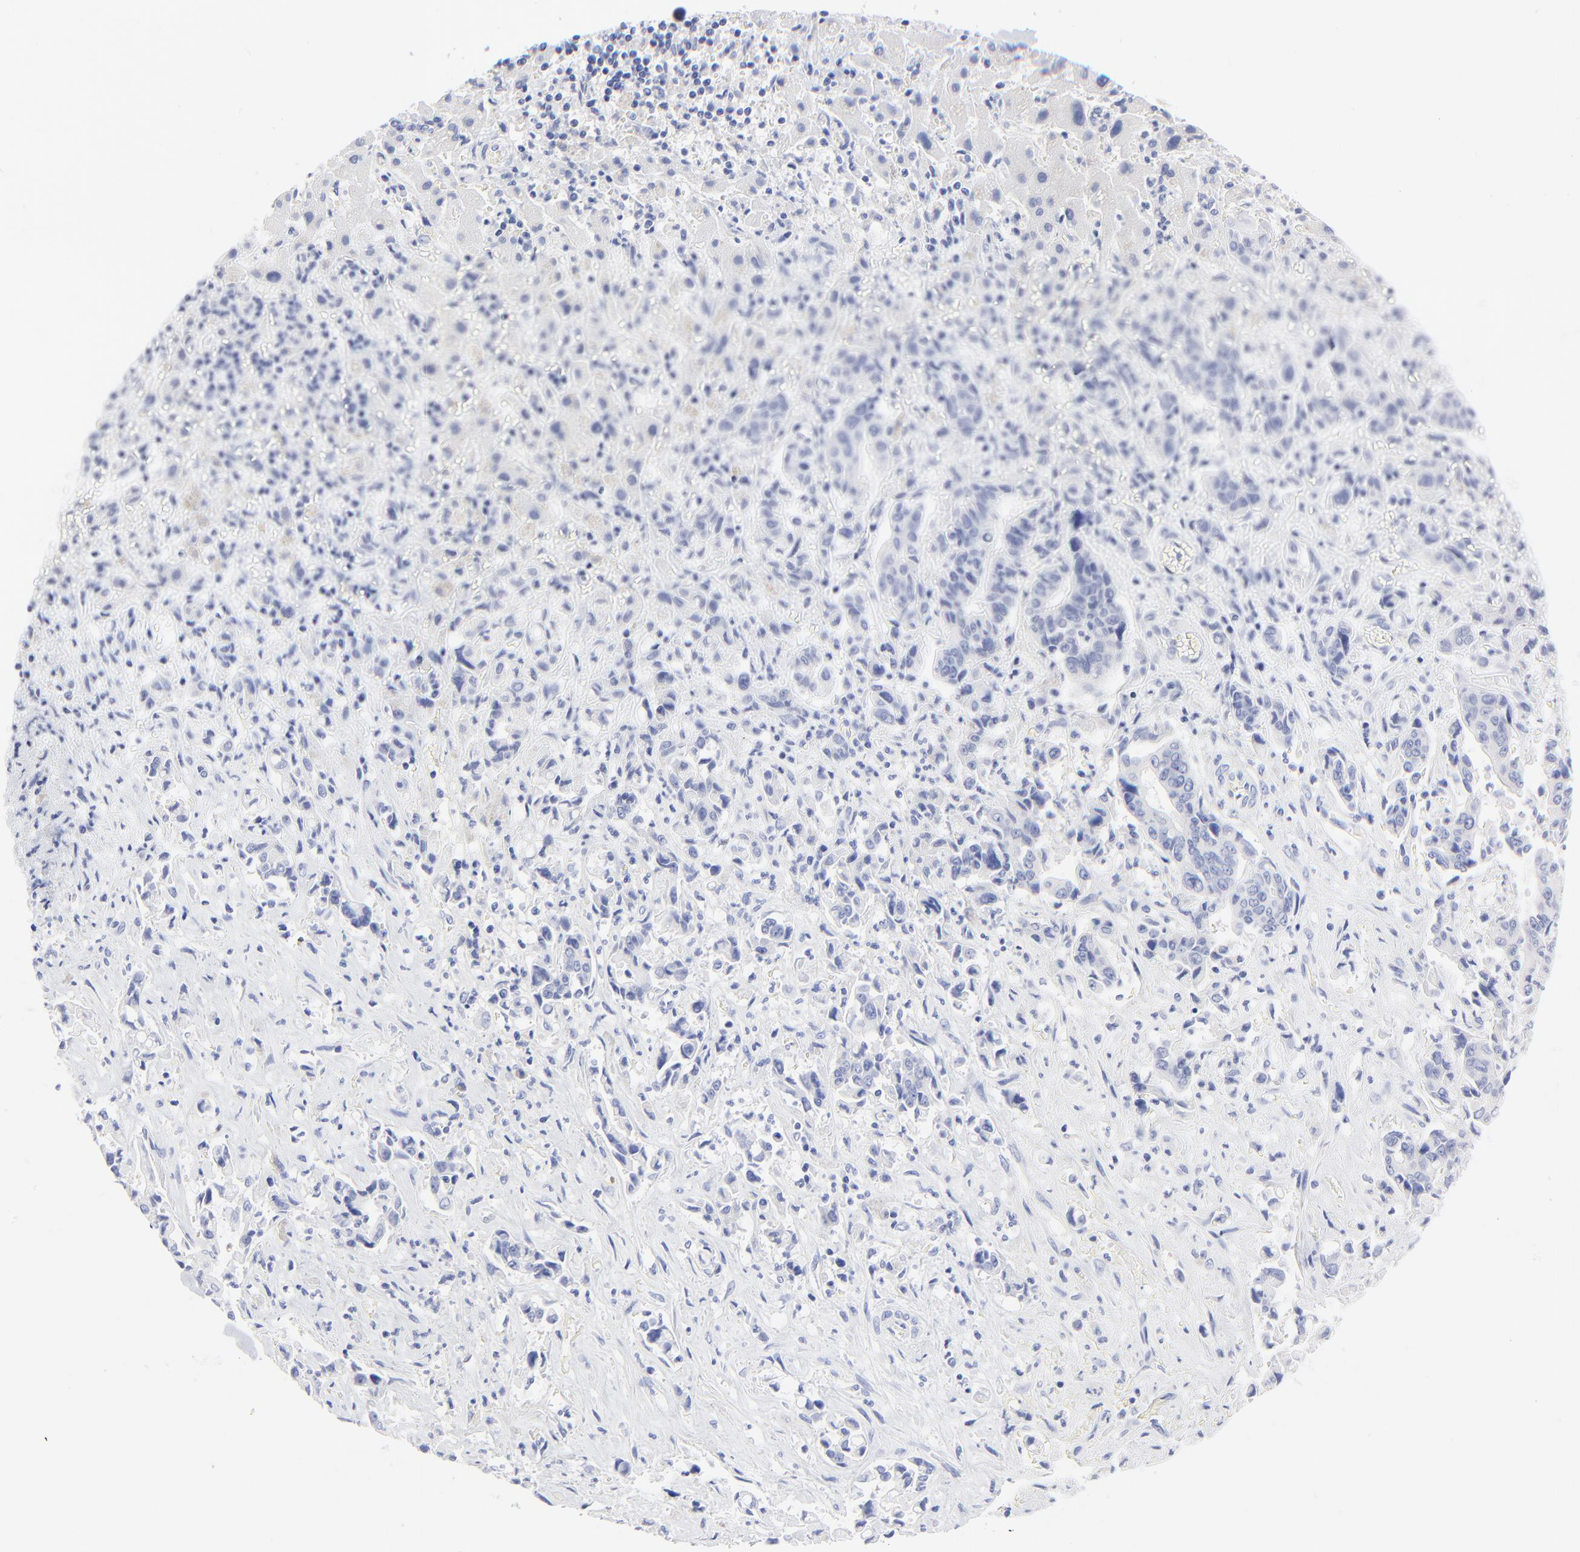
{"staining": {"intensity": "negative", "quantity": "none", "location": "none"}, "tissue": "liver cancer", "cell_type": "Tumor cells", "image_type": "cancer", "snomed": [{"axis": "morphology", "description": "Cholangiocarcinoma"}, {"axis": "topography", "description": "Liver"}], "caption": "IHC photomicrograph of human cholangiocarcinoma (liver) stained for a protein (brown), which reveals no positivity in tumor cells.", "gene": "PSD3", "patient": {"sex": "male", "age": 57}}